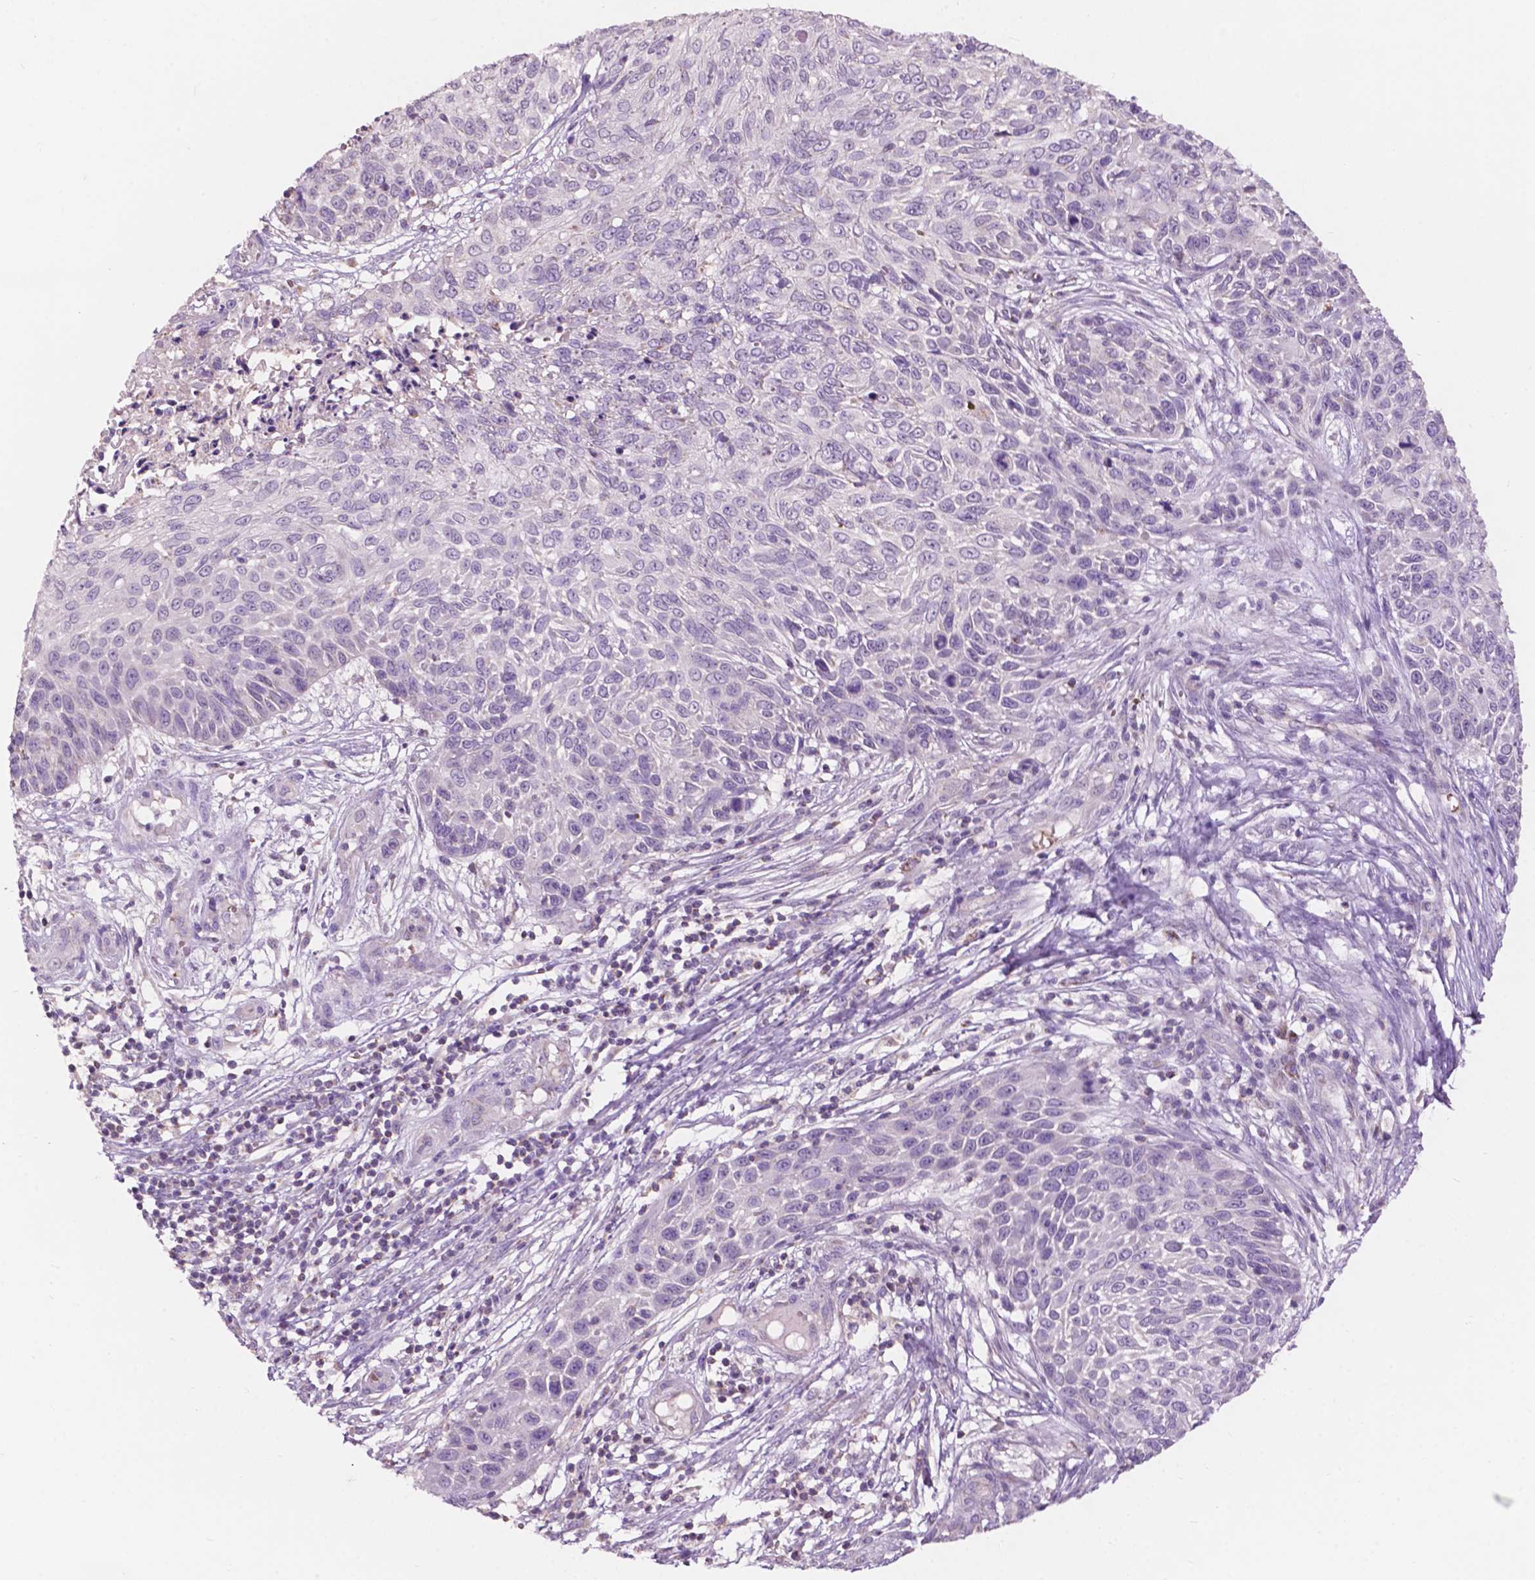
{"staining": {"intensity": "negative", "quantity": "none", "location": "none"}, "tissue": "skin cancer", "cell_type": "Tumor cells", "image_type": "cancer", "snomed": [{"axis": "morphology", "description": "Squamous cell carcinoma, NOS"}, {"axis": "topography", "description": "Skin"}], "caption": "A photomicrograph of human skin cancer (squamous cell carcinoma) is negative for staining in tumor cells.", "gene": "NDUFS1", "patient": {"sex": "male", "age": 92}}